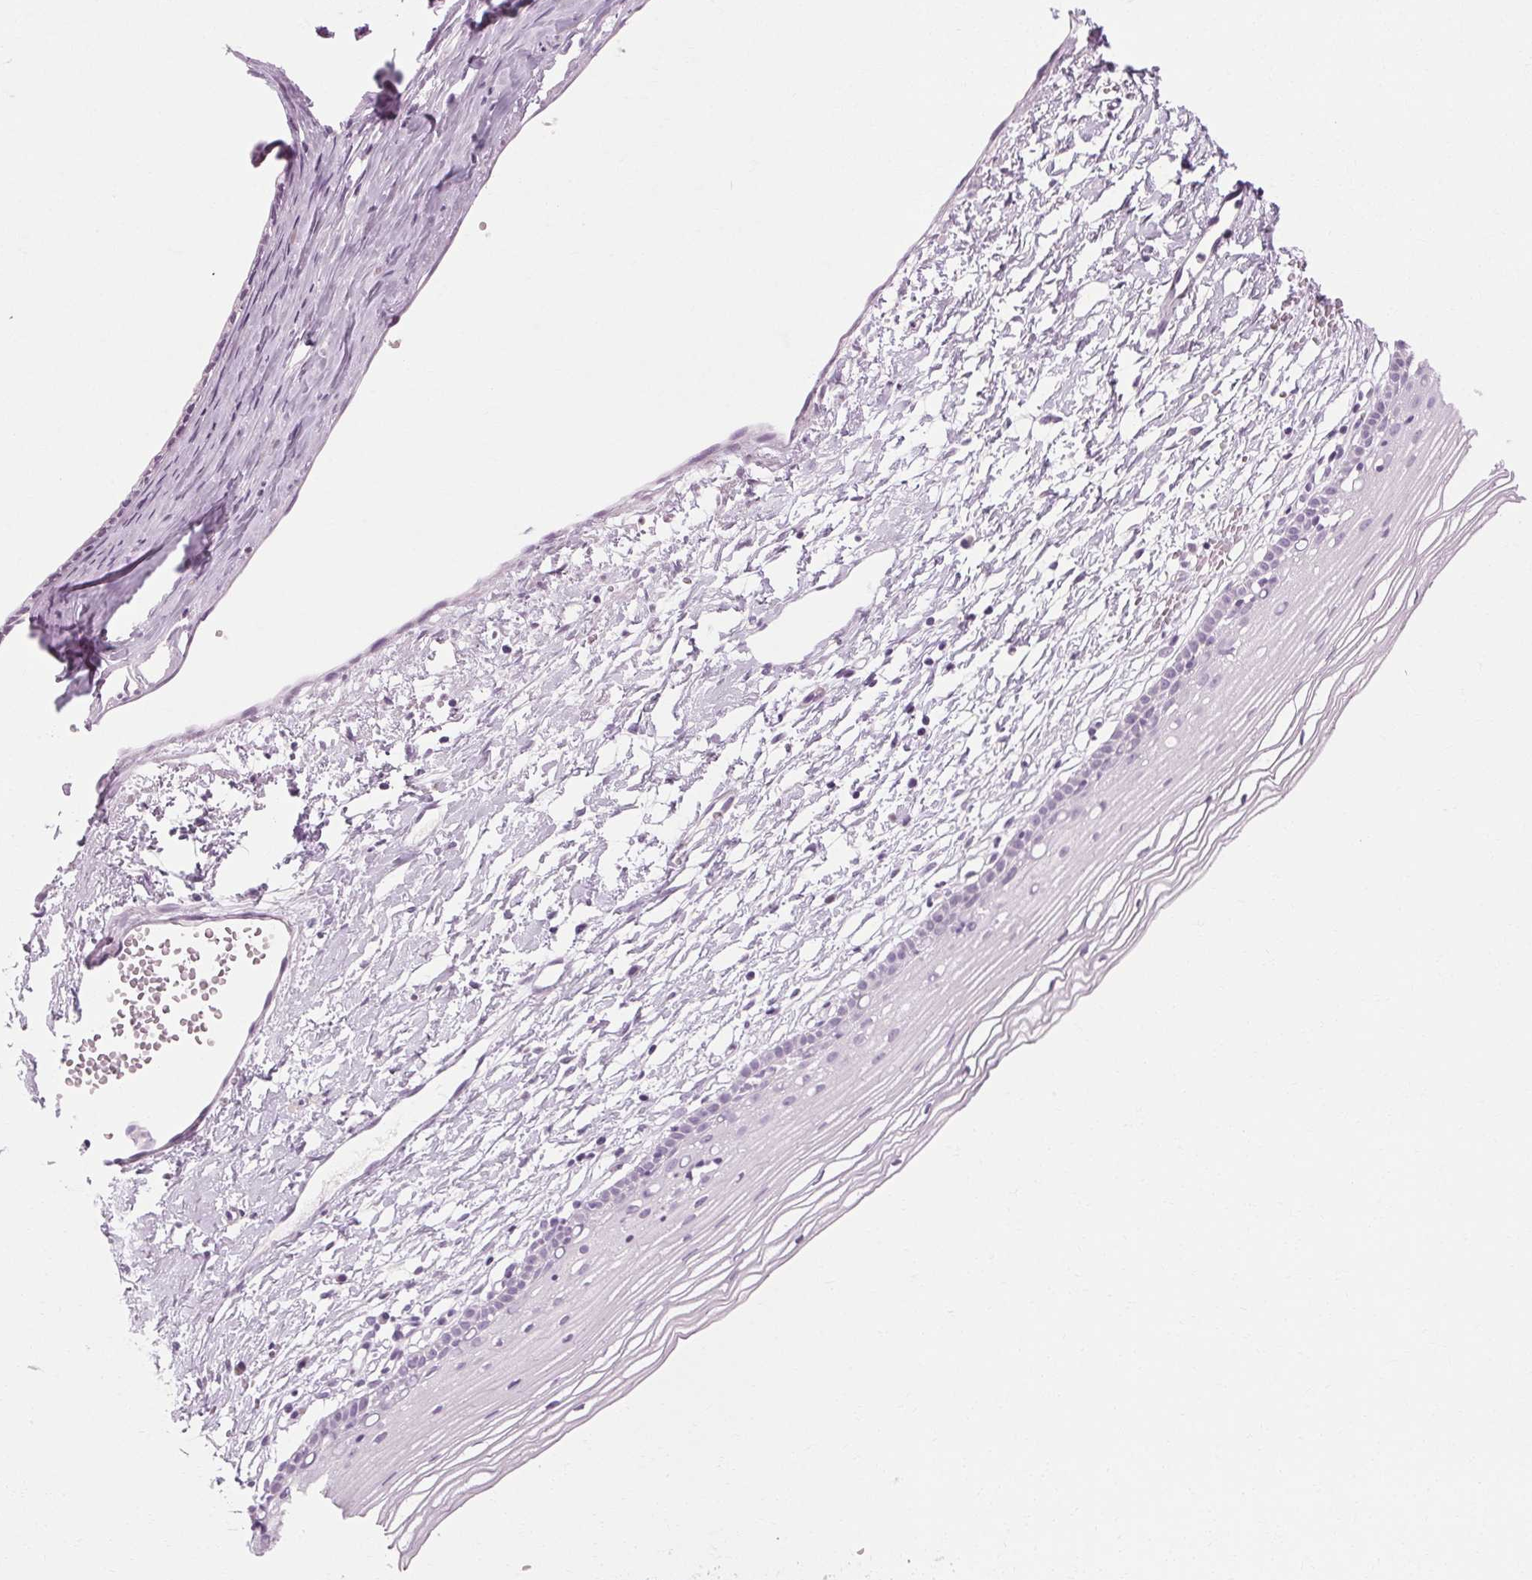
{"staining": {"intensity": "negative", "quantity": "none", "location": "none"}, "tissue": "cervix", "cell_type": "Glandular cells", "image_type": "normal", "snomed": [{"axis": "morphology", "description": "Normal tissue, NOS"}, {"axis": "topography", "description": "Cervix"}], "caption": "DAB immunohistochemical staining of normal human cervix exhibits no significant staining in glandular cells.", "gene": "POMC", "patient": {"sex": "female", "age": 40}}